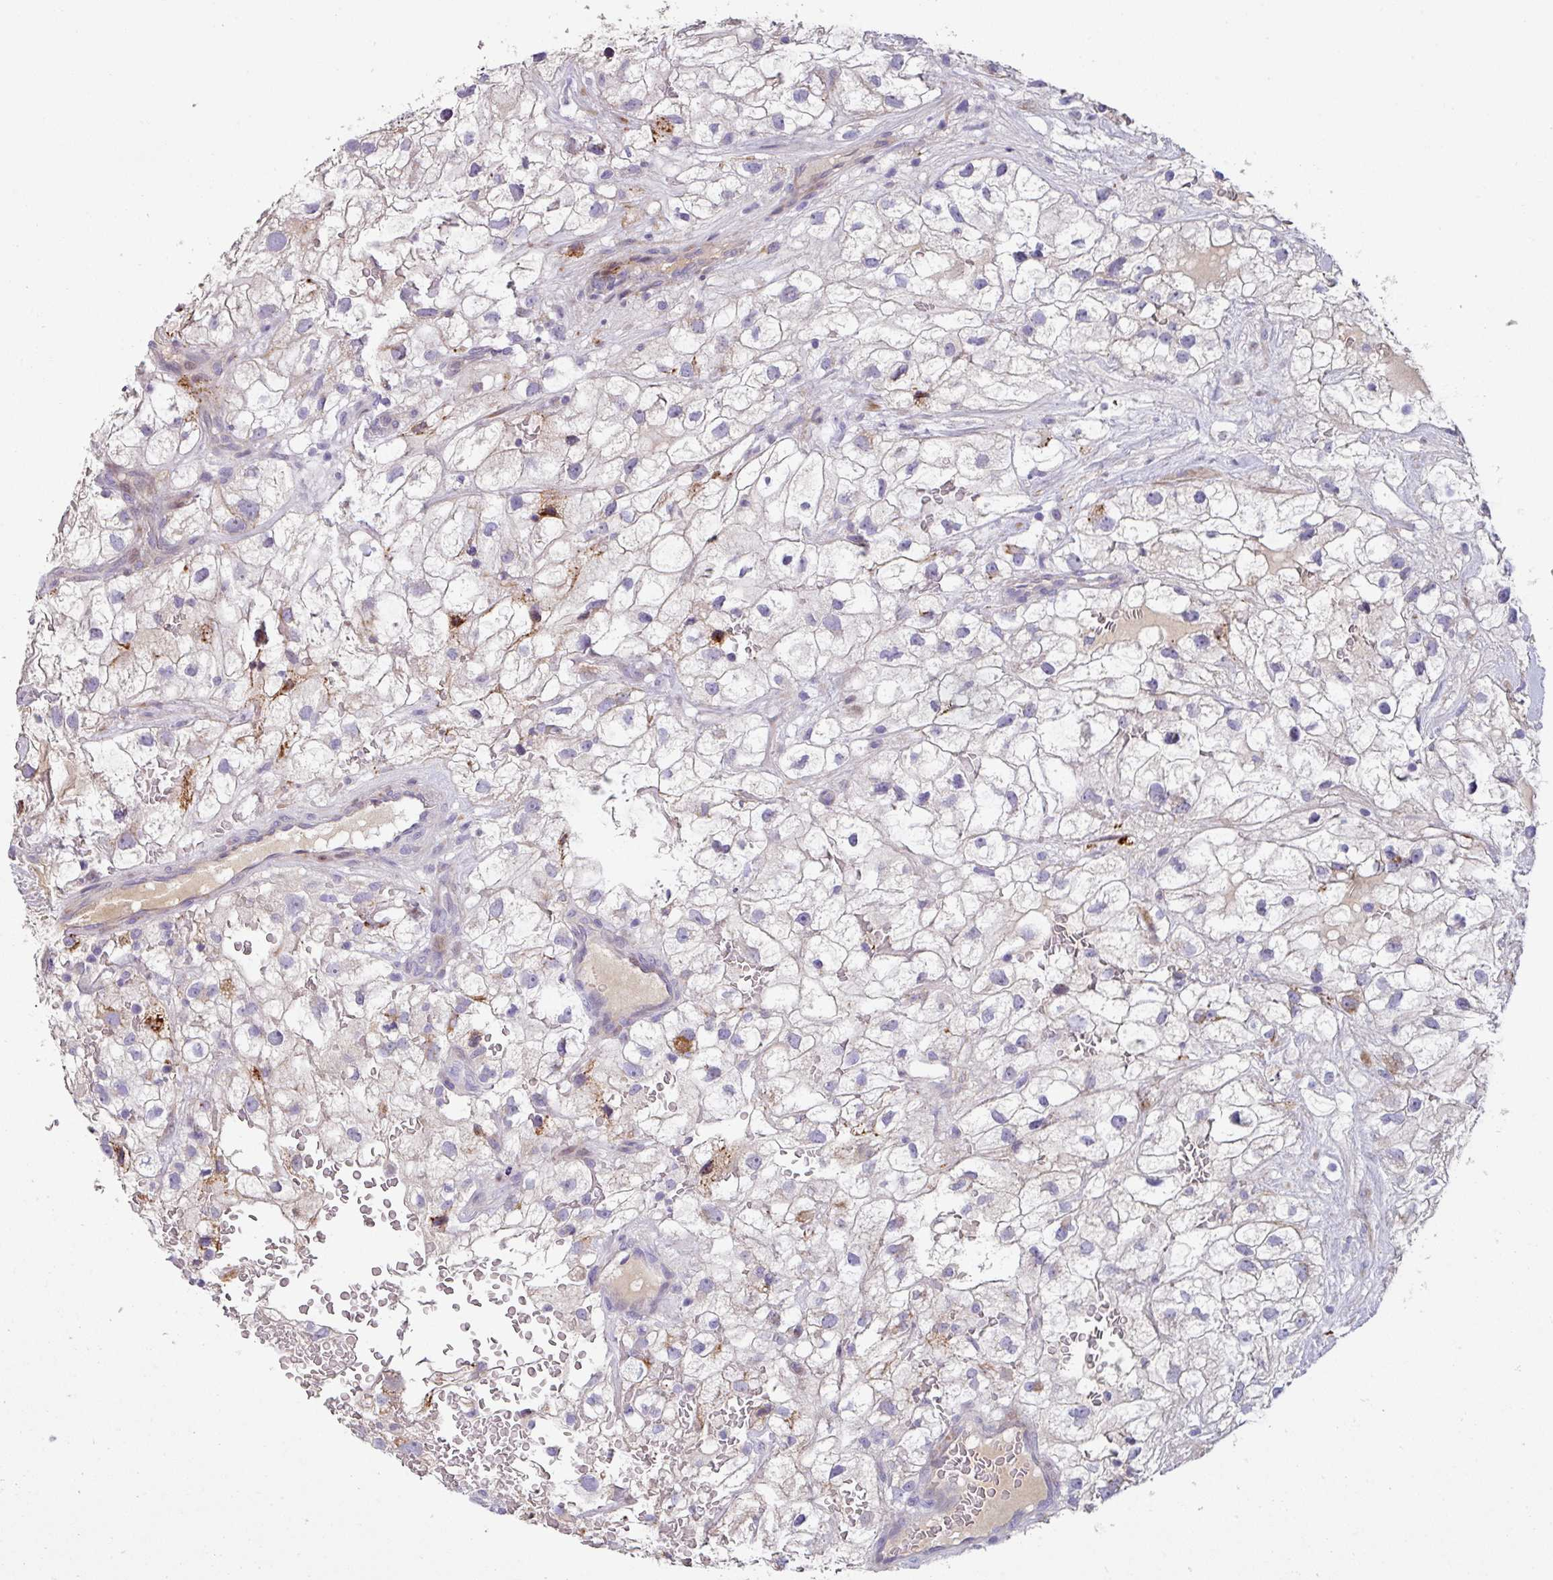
{"staining": {"intensity": "moderate", "quantity": "<25%", "location": "cytoplasmic/membranous"}, "tissue": "renal cancer", "cell_type": "Tumor cells", "image_type": "cancer", "snomed": [{"axis": "morphology", "description": "Adenocarcinoma, NOS"}, {"axis": "topography", "description": "Kidney"}], "caption": "Adenocarcinoma (renal) tissue demonstrates moderate cytoplasmic/membranous positivity in approximately <25% of tumor cells", "gene": "KLHL3", "patient": {"sex": "male", "age": 59}}